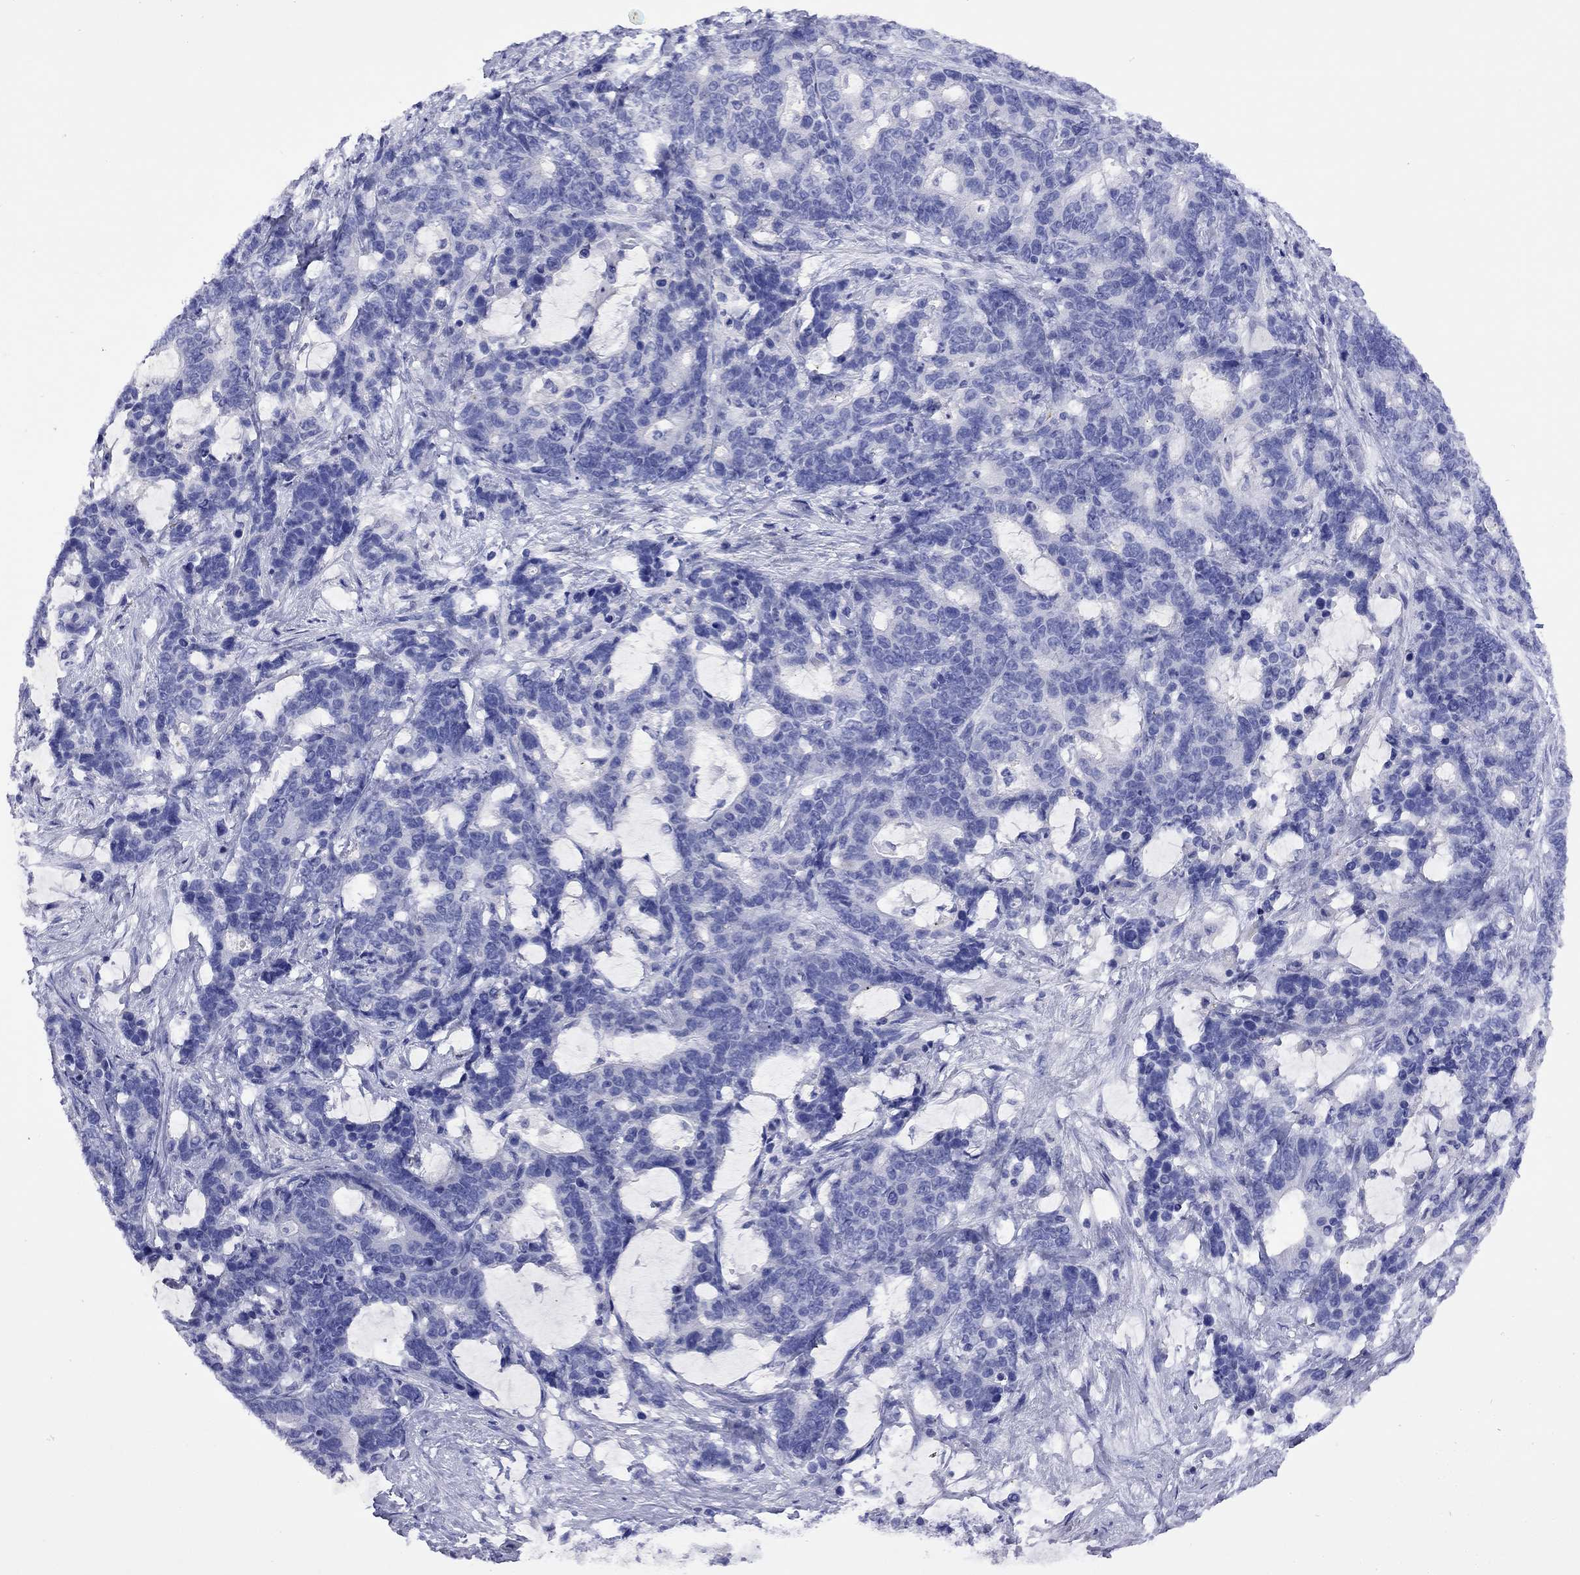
{"staining": {"intensity": "negative", "quantity": "none", "location": "none"}, "tissue": "stomach cancer", "cell_type": "Tumor cells", "image_type": "cancer", "snomed": [{"axis": "morphology", "description": "Normal tissue, NOS"}, {"axis": "morphology", "description": "Adenocarcinoma, NOS"}, {"axis": "topography", "description": "Stomach"}], "caption": "The photomicrograph shows no significant staining in tumor cells of adenocarcinoma (stomach). The staining is performed using DAB brown chromogen with nuclei counter-stained in using hematoxylin.", "gene": "FIGLA", "patient": {"sex": "female", "age": 64}}